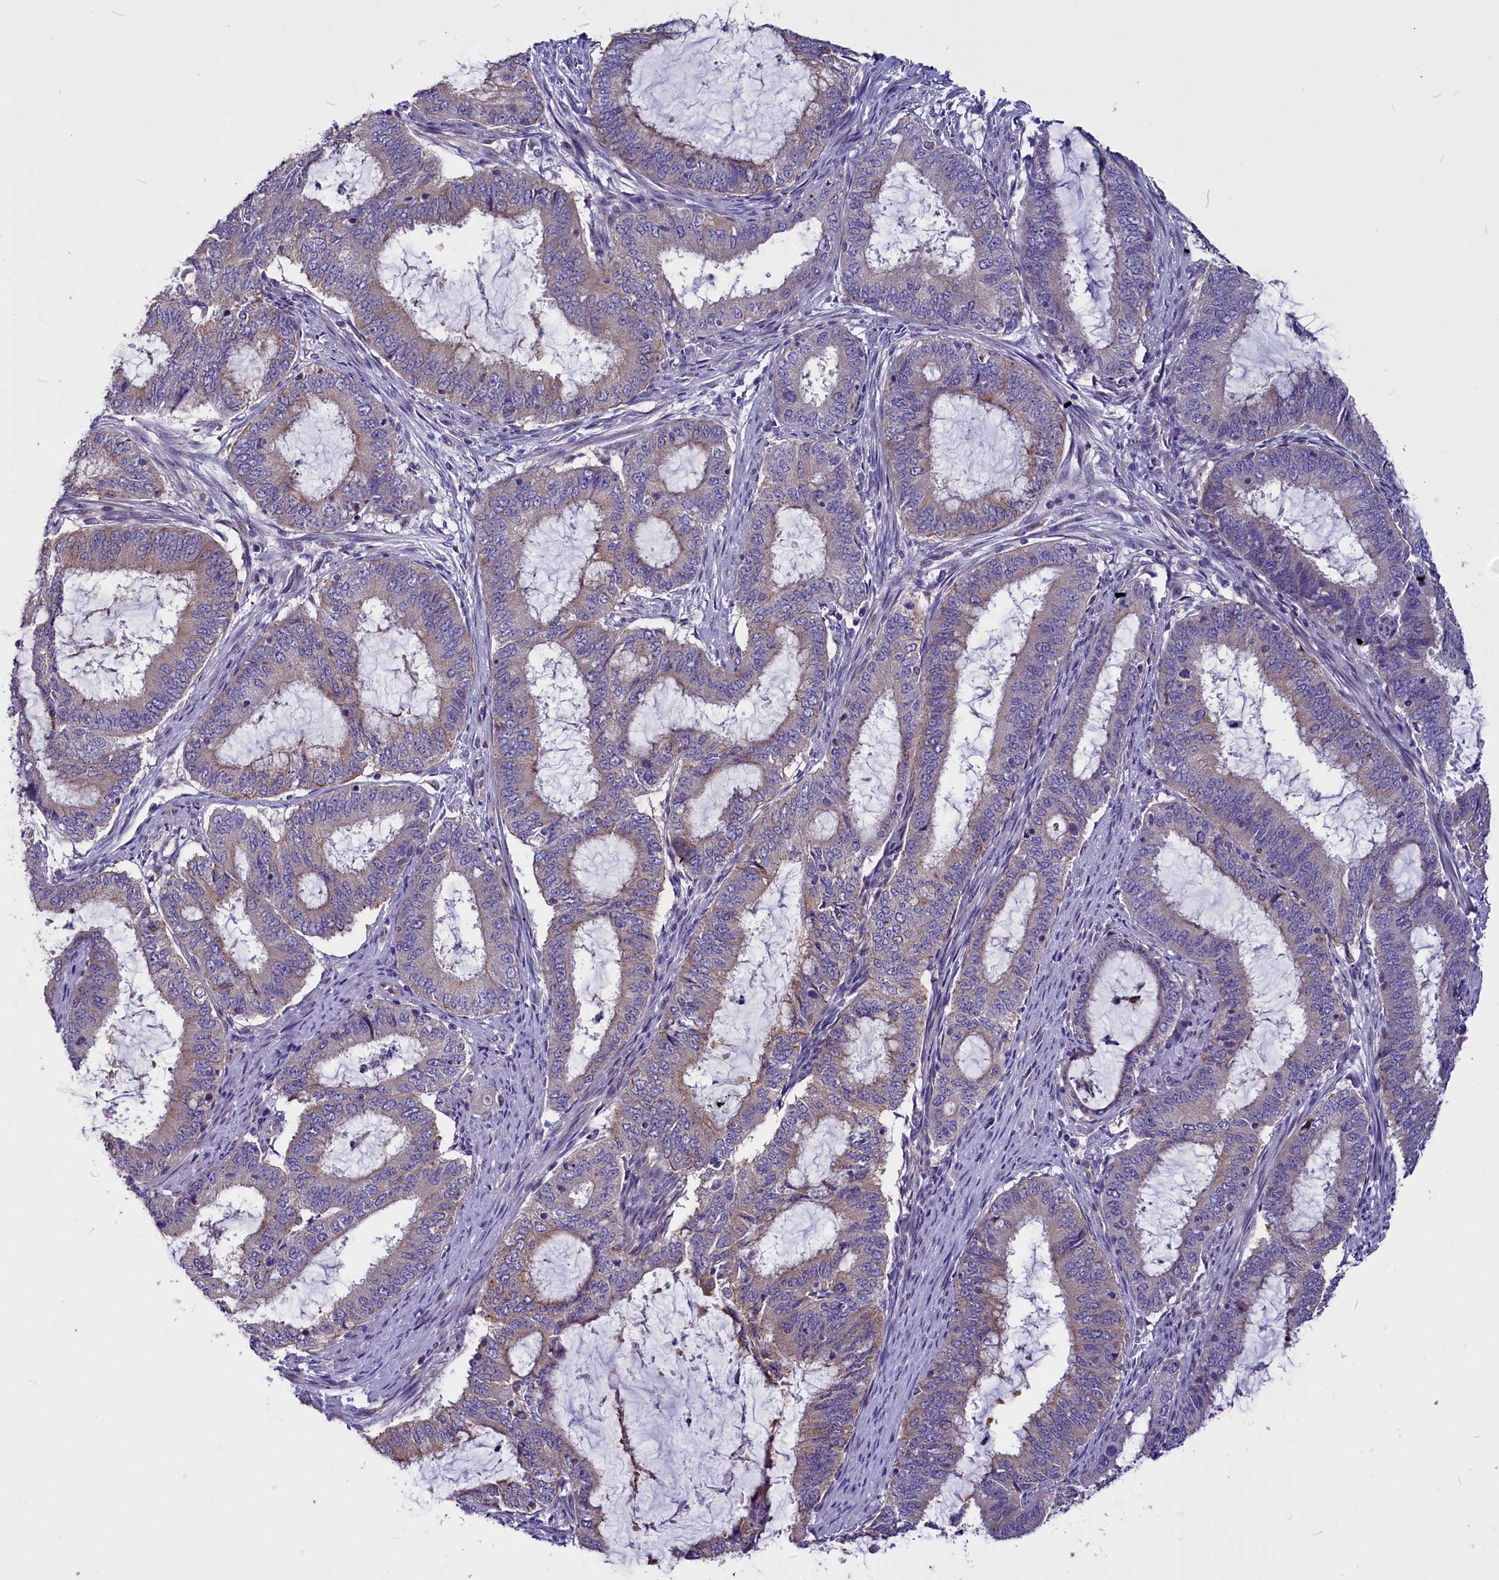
{"staining": {"intensity": "weak", "quantity": "25%-75%", "location": "cytoplasmic/membranous"}, "tissue": "endometrial cancer", "cell_type": "Tumor cells", "image_type": "cancer", "snomed": [{"axis": "morphology", "description": "Adenocarcinoma, NOS"}, {"axis": "topography", "description": "Endometrium"}], "caption": "DAB (3,3'-diaminobenzidine) immunohistochemical staining of endometrial adenocarcinoma shows weak cytoplasmic/membranous protein expression in about 25%-75% of tumor cells.", "gene": "CEP170", "patient": {"sex": "female", "age": 51}}